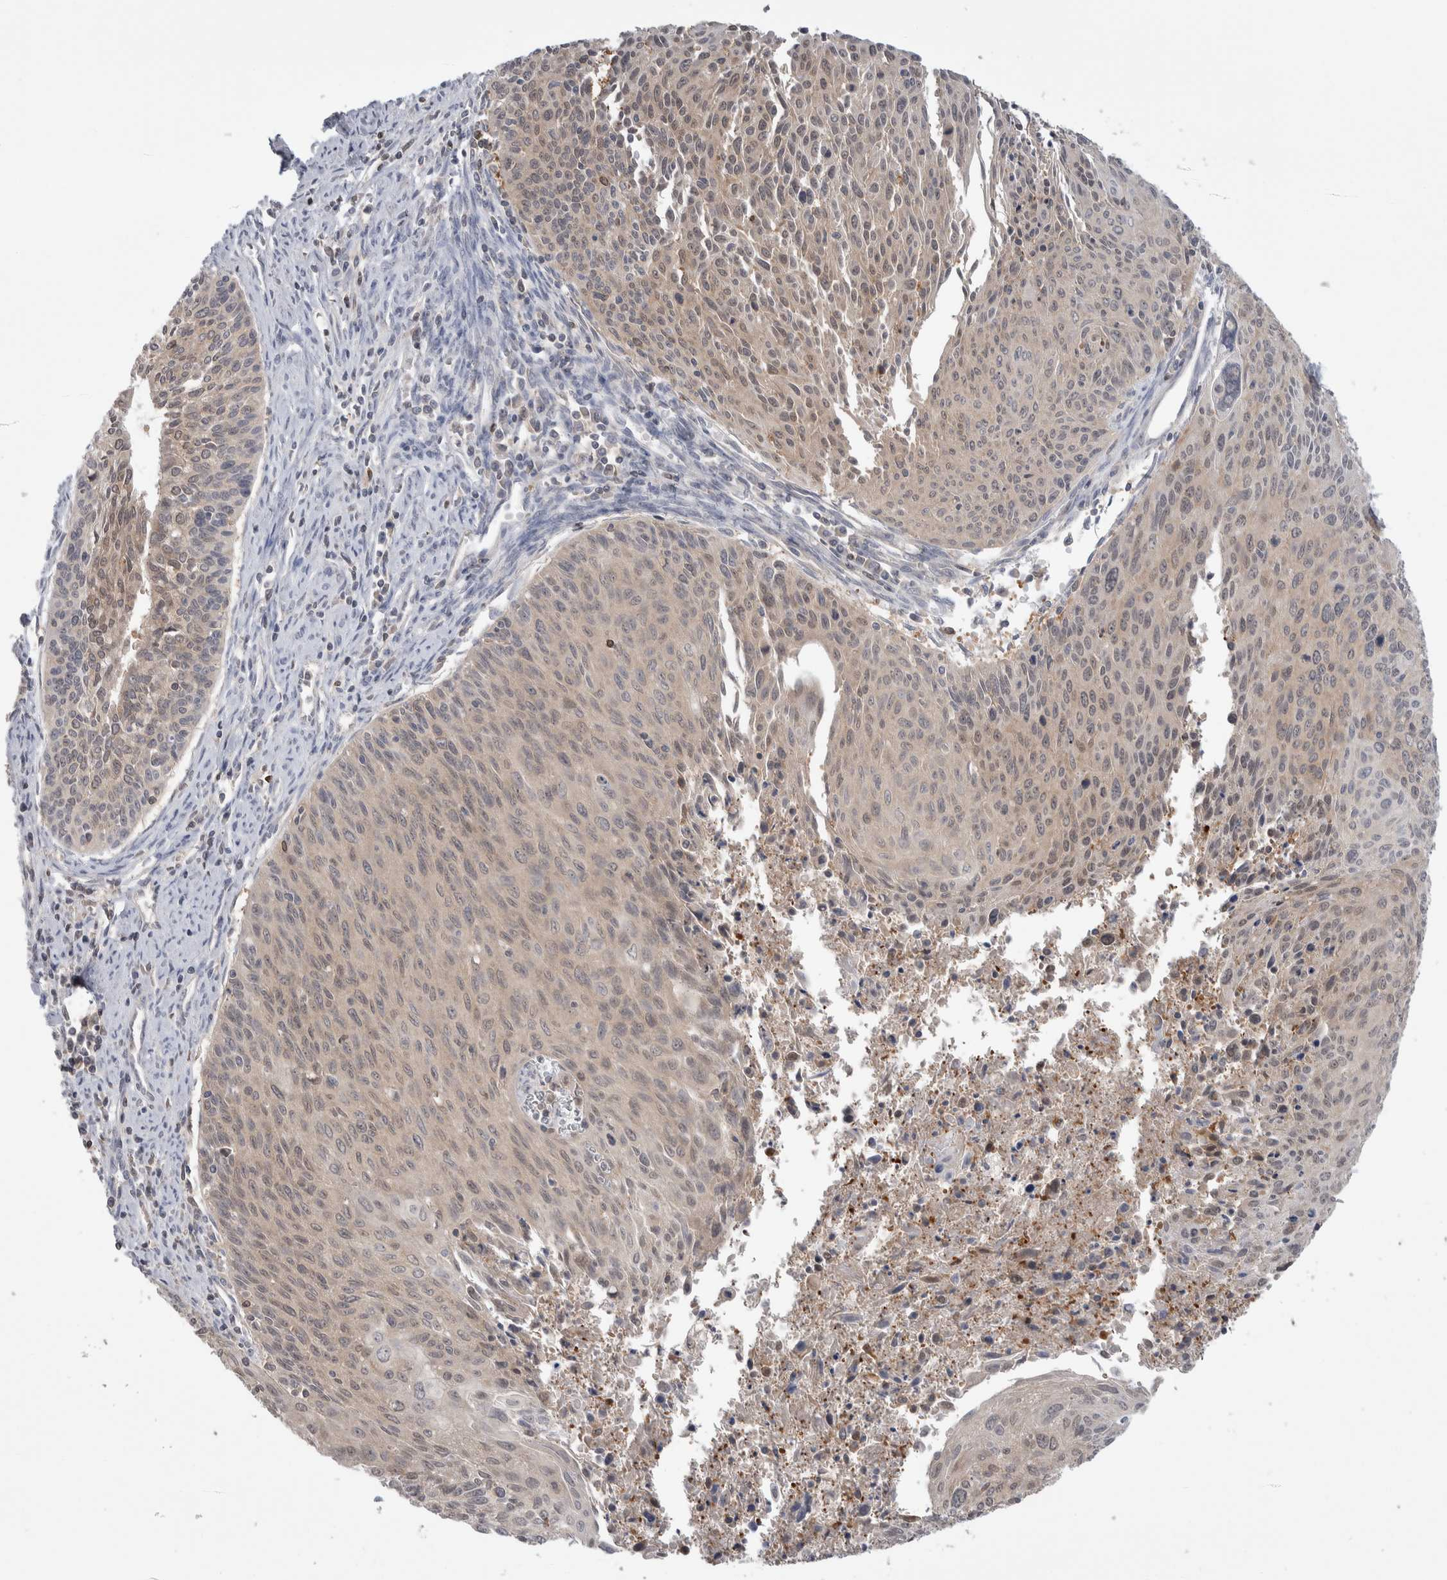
{"staining": {"intensity": "moderate", "quantity": "25%-75%", "location": "cytoplasmic/membranous,nuclear"}, "tissue": "cervical cancer", "cell_type": "Tumor cells", "image_type": "cancer", "snomed": [{"axis": "morphology", "description": "Squamous cell carcinoma, NOS"}, {"axis": "topography", "description": "Cervix"}], "caption": "Protein positivity by immunohistochemistry displays moderate cytoplasmic/membranous and nuclear positivity in approximately 25%-75% of tumor cells in cervical cancer (squamous cell carcinoma). Immunohistochemistry stains the protein of interest in brown and the nuclei are stained blue.", "gene": "HTATIP2", "patient": {"sex": "female", "age": 55}}